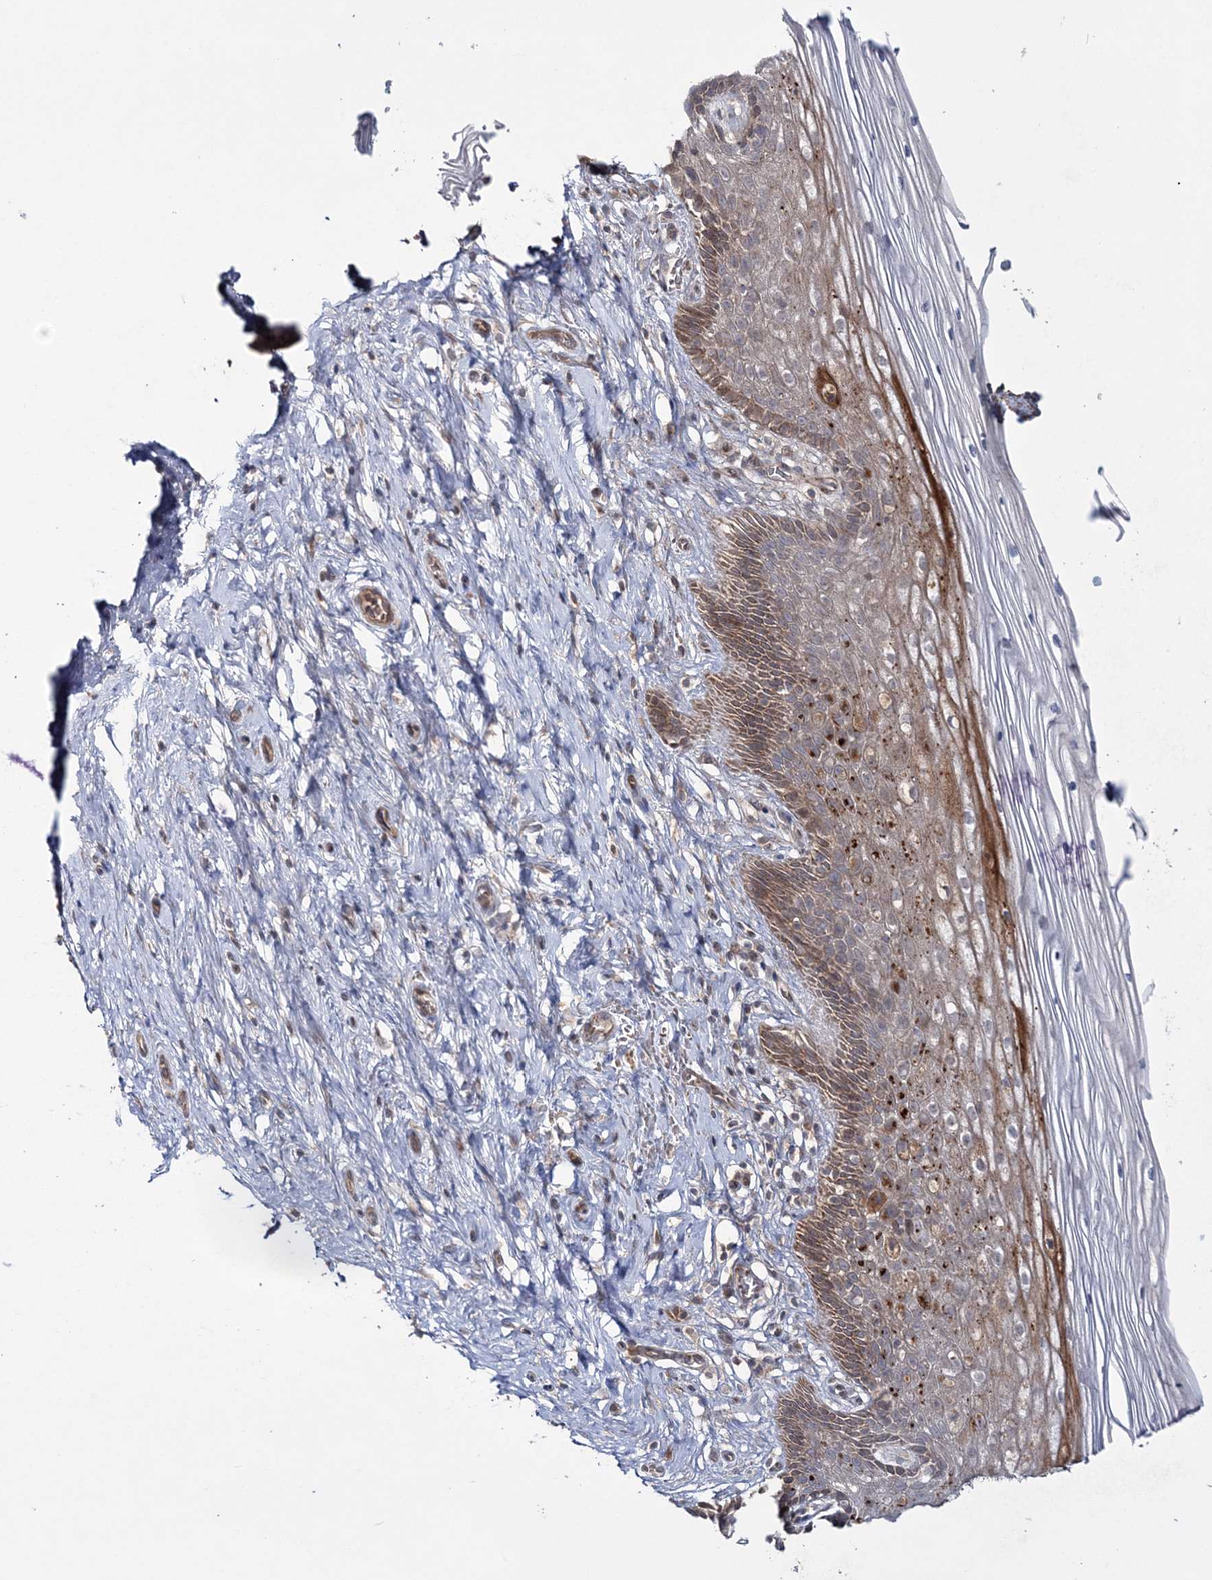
{"staining": {"intensity": "strong", "quantity": ">75%", "location": "cytoplasmic/membranous"}, "tissue": "cervix", "cell_type": "Glandular cells", "image_type": "normal", "snomed": [{"axis": "morphology", "description": "Normal tissue, NOS"}, {"axis": "topography", "description": "Cervix"}], "caption": "This micrograph demonstrates benign cervix stained with immunohistochemistry to label a protein in brown. The cytoplasmic/membranous of glandular cells show strong positivity for the protein. Nuclei are counter-stained blue.", "gene": "MOCS2", "patient": {"sex": "female", "age": 33}}